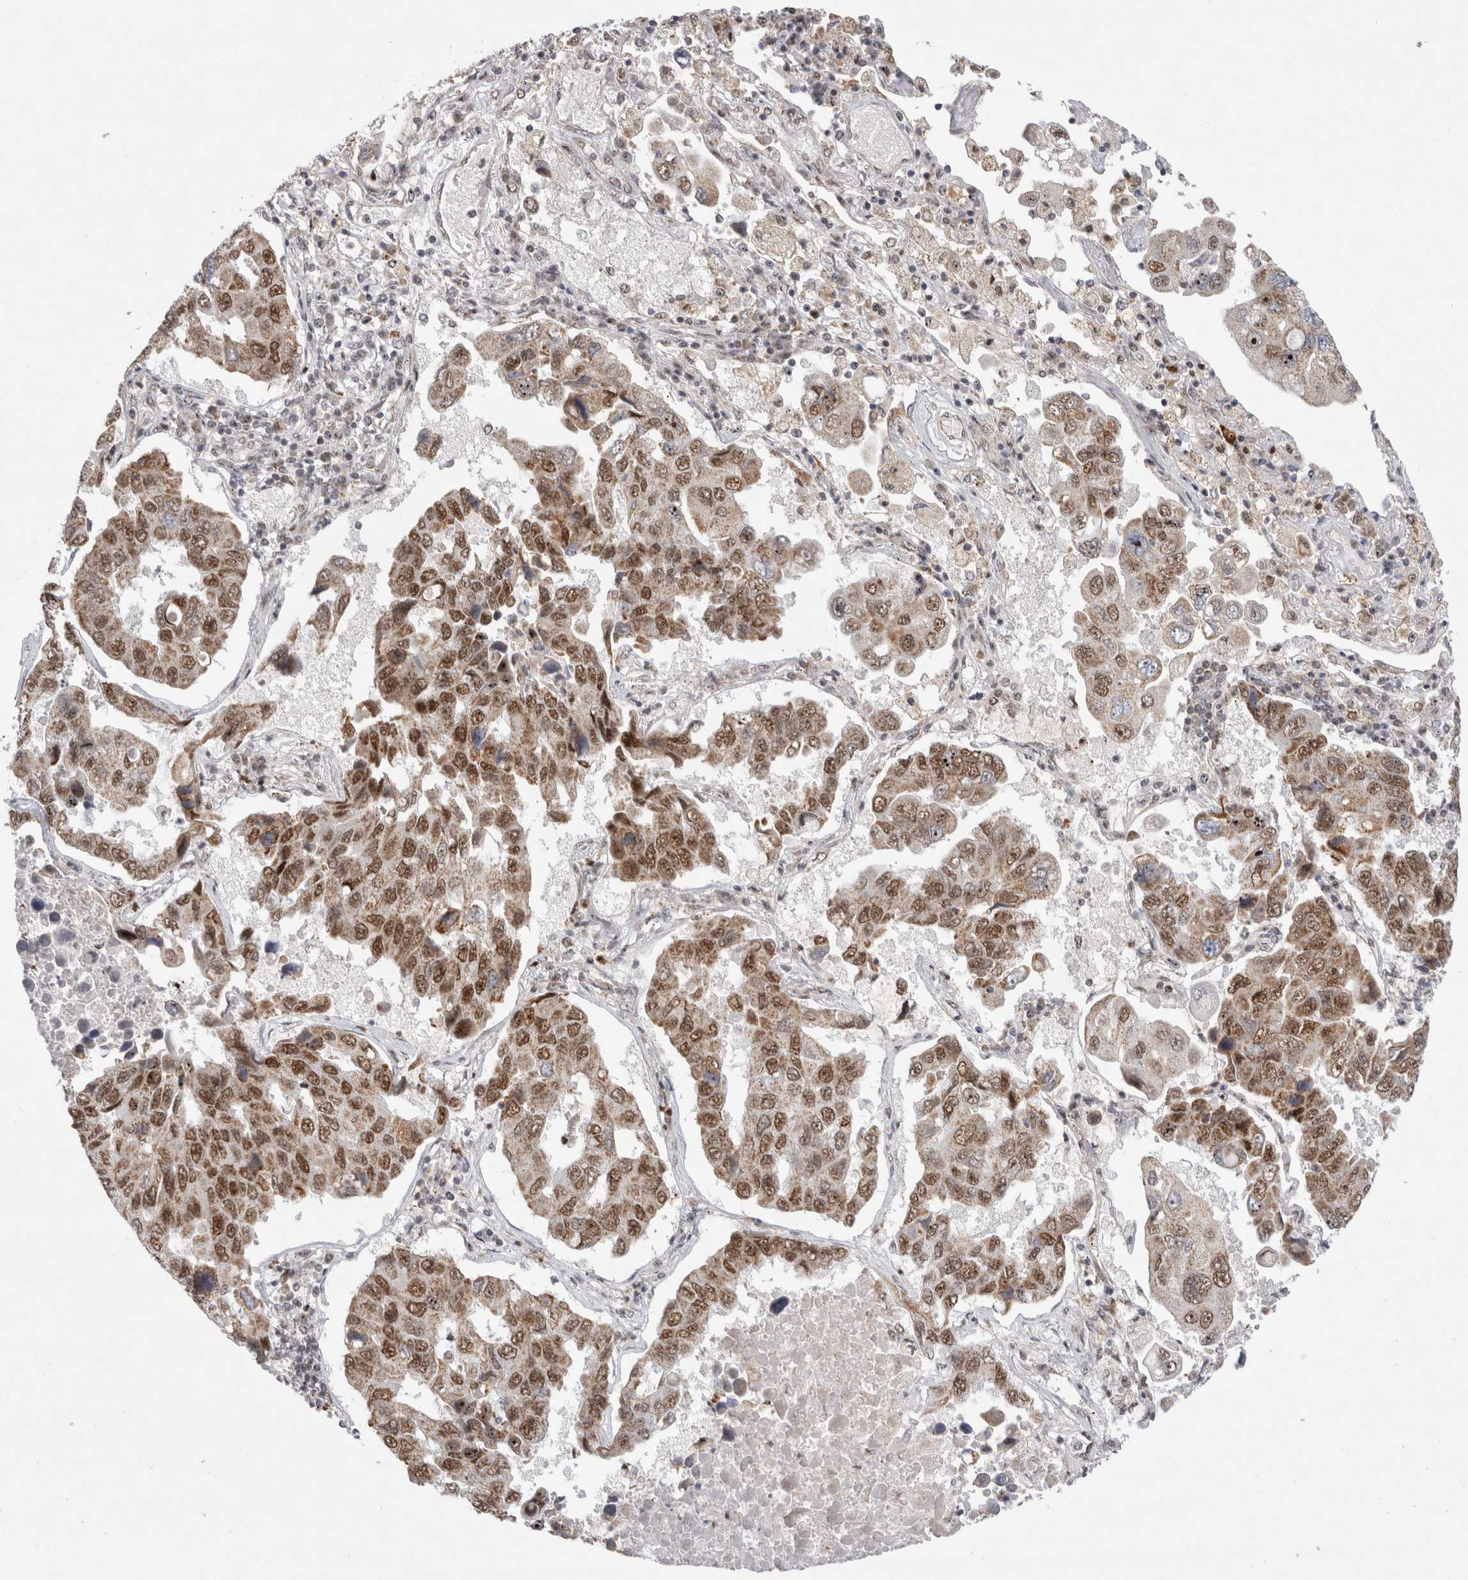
{"staining": {"intensity": "moderate", "quantity": ">75%", "location": "nuclear"}, "tissue": "lung cancer", "cell_type": "Tumor cells", "image_type": "cancer", "snomed": [{"axis": "morphology", "description": "Adenocarcinoma, NOS"}, {"axis": "topography", "description": "Lung"}], "caption": "Lung cancer (adenocarcinoma) stained for a protein (brown) demonstrates moderate nuclear positive staining in approximately >75% of tumor cells.", "gene": "MRPL37", "patient": {"sex": "male", "age": 64}}